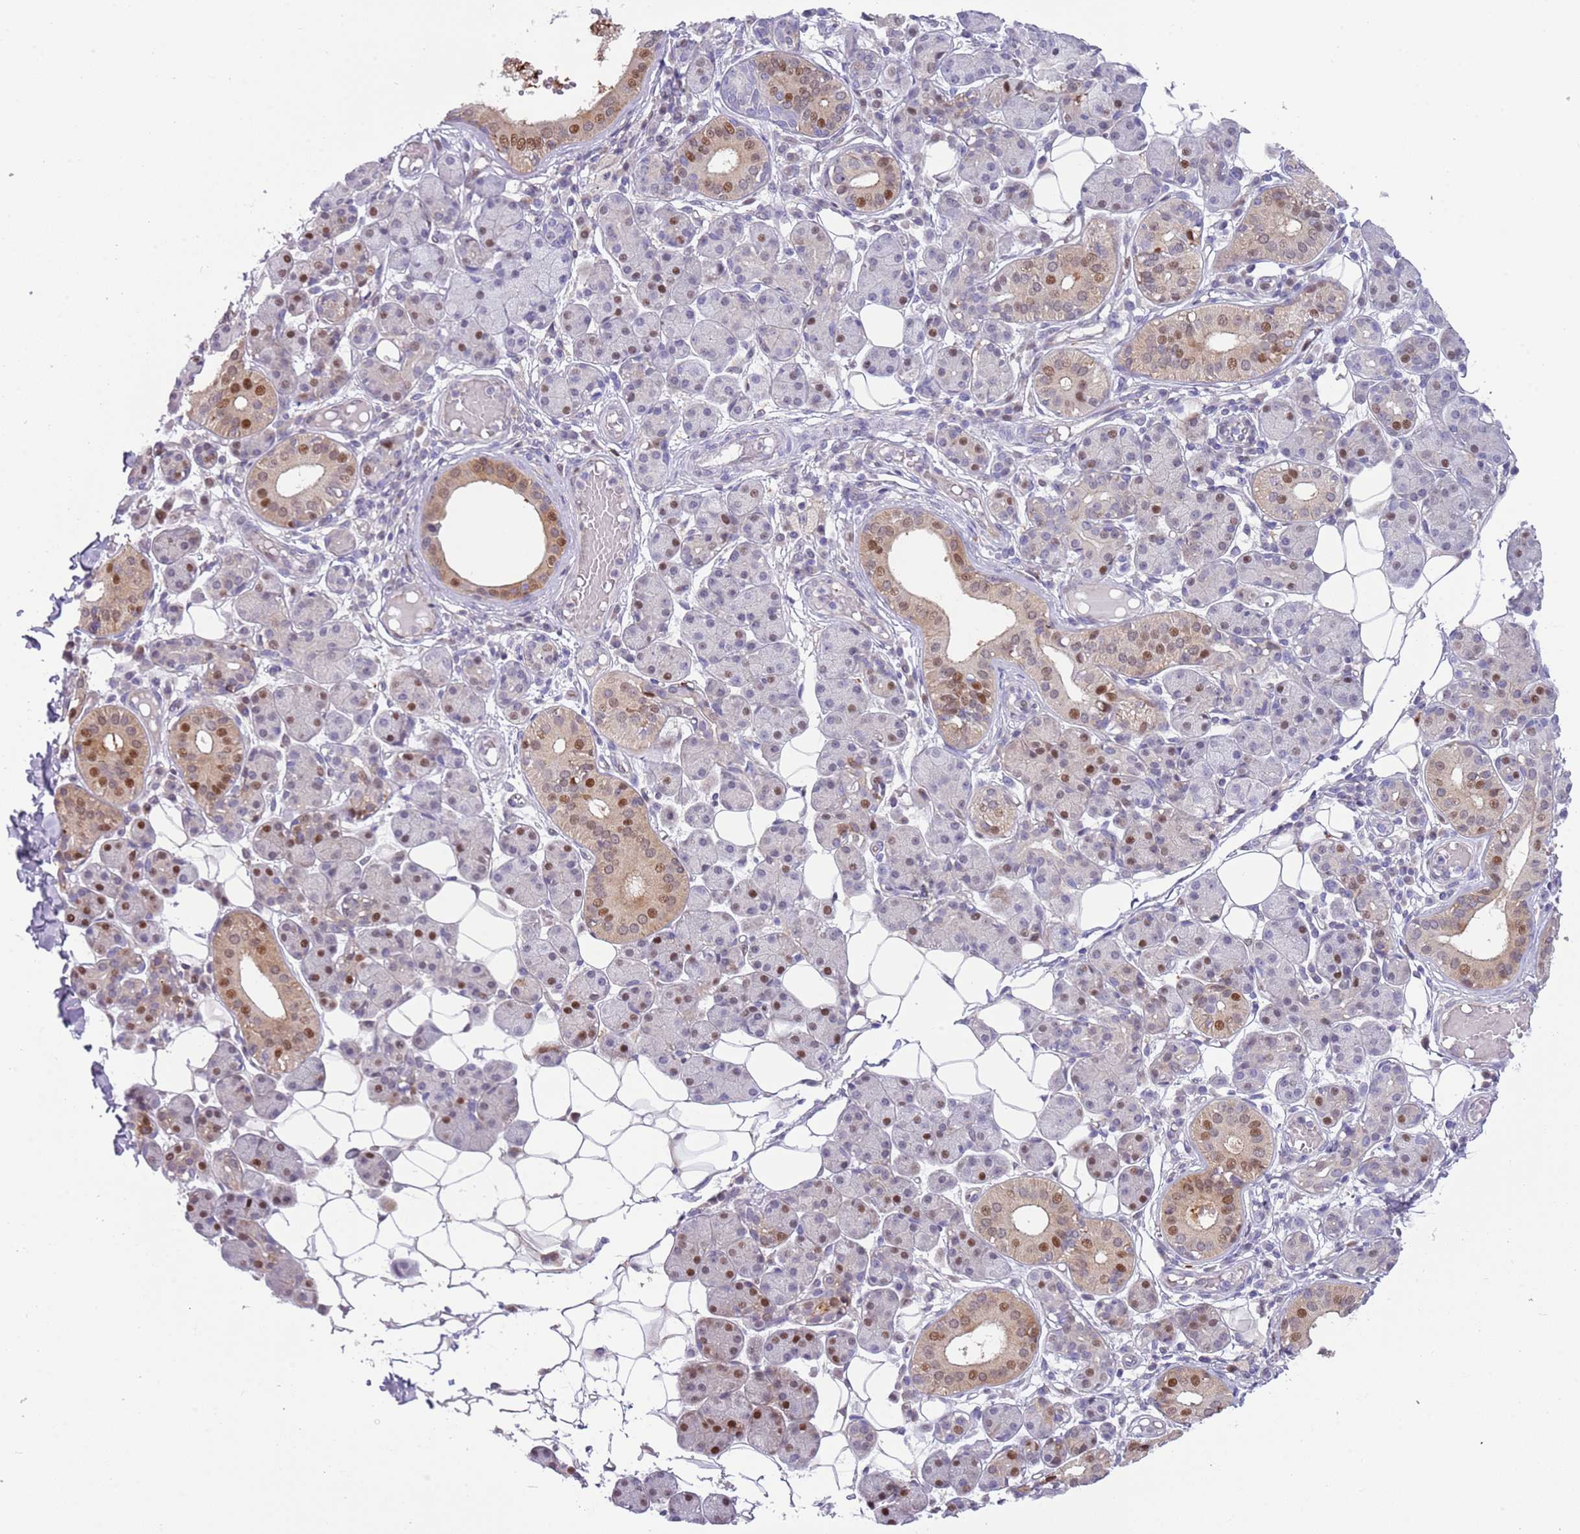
{"staining": {"intensity": "moderate", "quantity": "25%-75%", "location": "nuclear"}, "tissue": "salivary gland", "cell_type": "Glandular cells", "image_type": "normal", "snomed": [{"axis": "morphology", "description": "Normal tissue, NOS"}, {"axis": "topography", "description": "Salivary gland"}], "caption": "Salivary gland was stained to show a protein in brown. There is medium levels of moderate nuclear staining in approximately 25%-75% of glandular cells. The protein of interest is shown in brown color, while the nuclei are stained blue.", "gene": "NBPF4", "patient": {"sex": "female", "age": 33}}